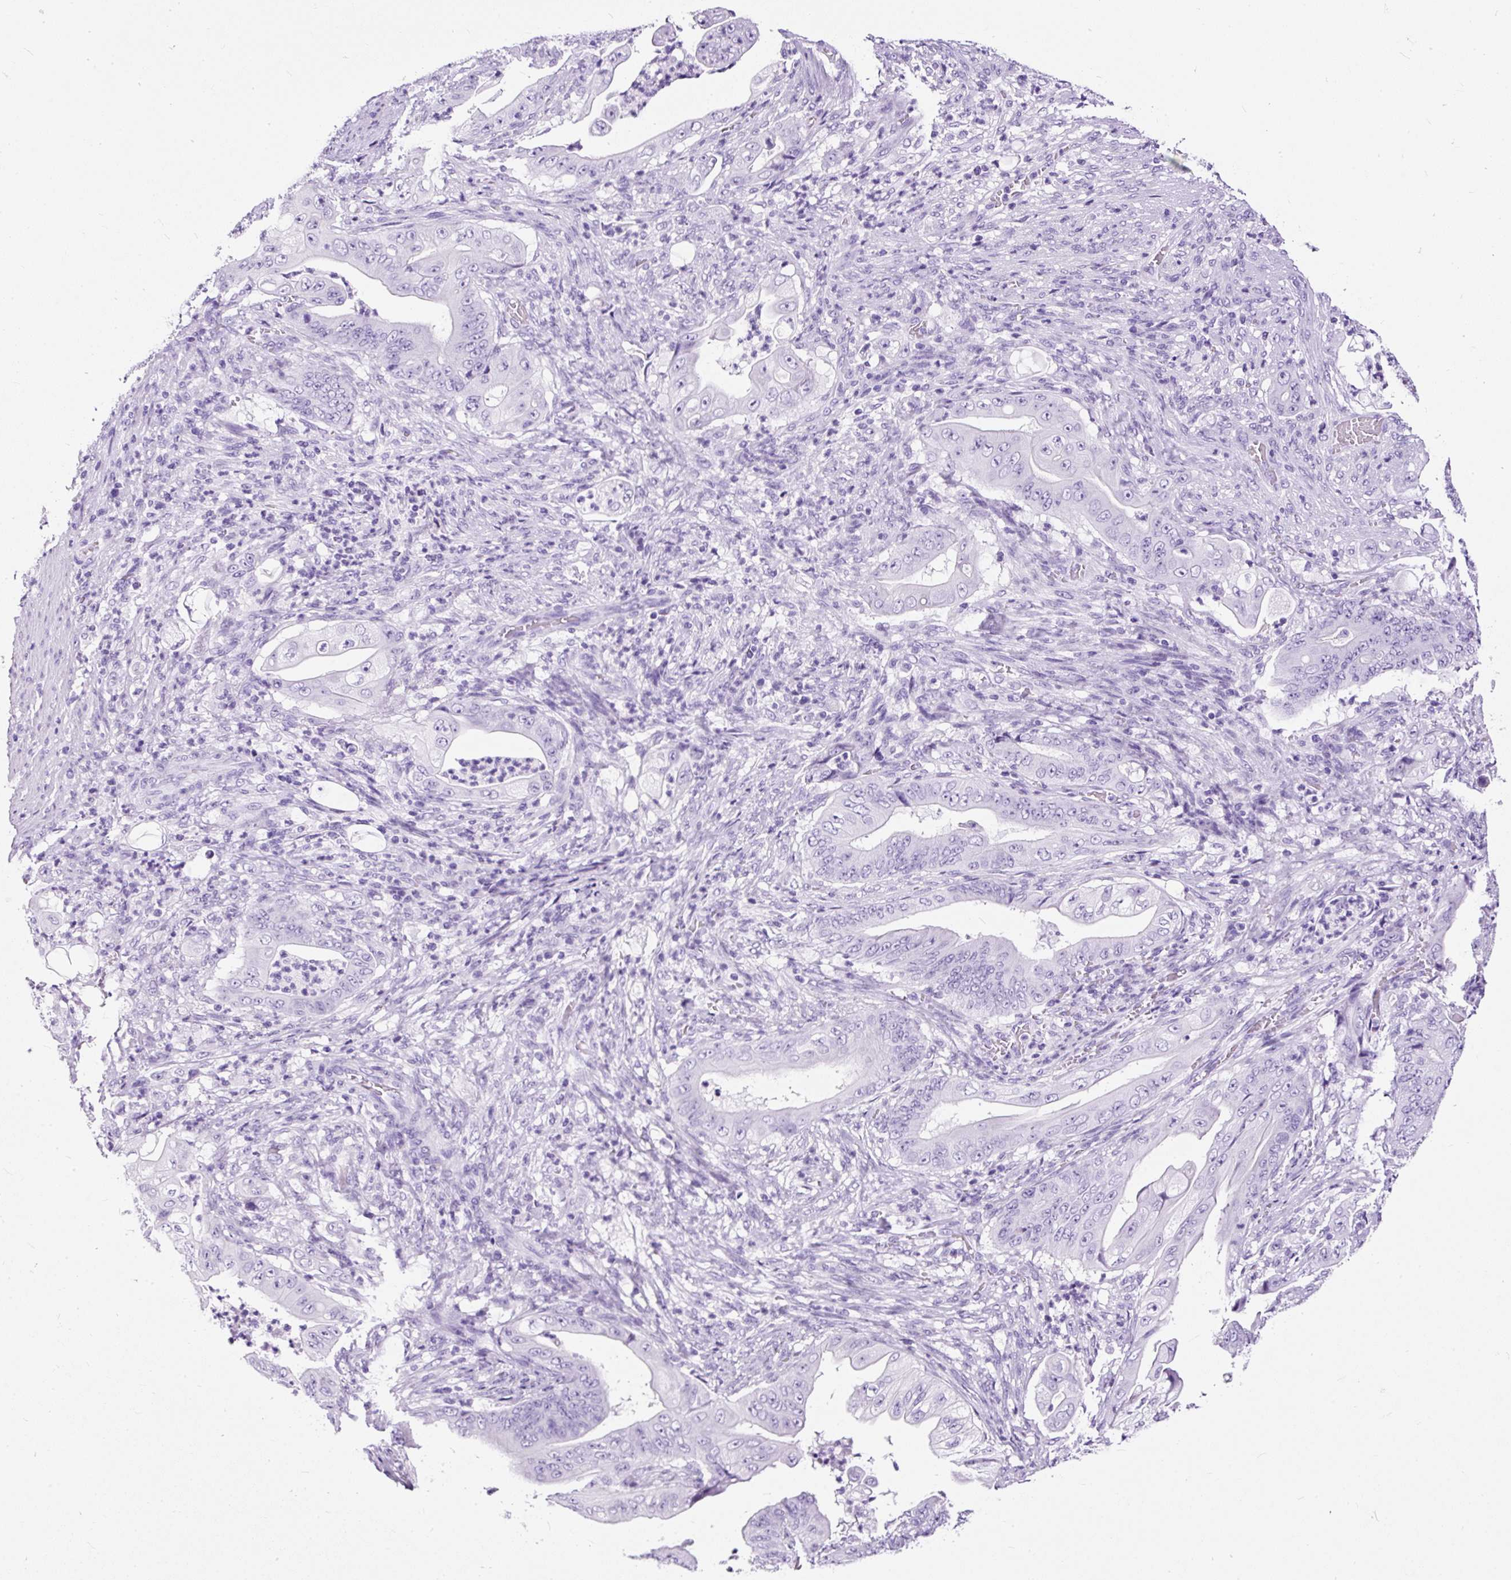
{"staining": {"intensity": "negative", "quantity": "none", "location": "none"}, "tissue": "stomach cancer", "cell_type": "Tumor cells", "image_type": "cancer", "snomed": [{"axis": "morphology", "description": "Adenocarcinoma, NOS"}, {"axis": "topography", "description": "Stomach"}], "caption": "Immunohistochemical staining of human stomach cancer shows no significant staining in tumor cells.", "gene": "NTS", "patient": {"sex": "female", "age": 73}}